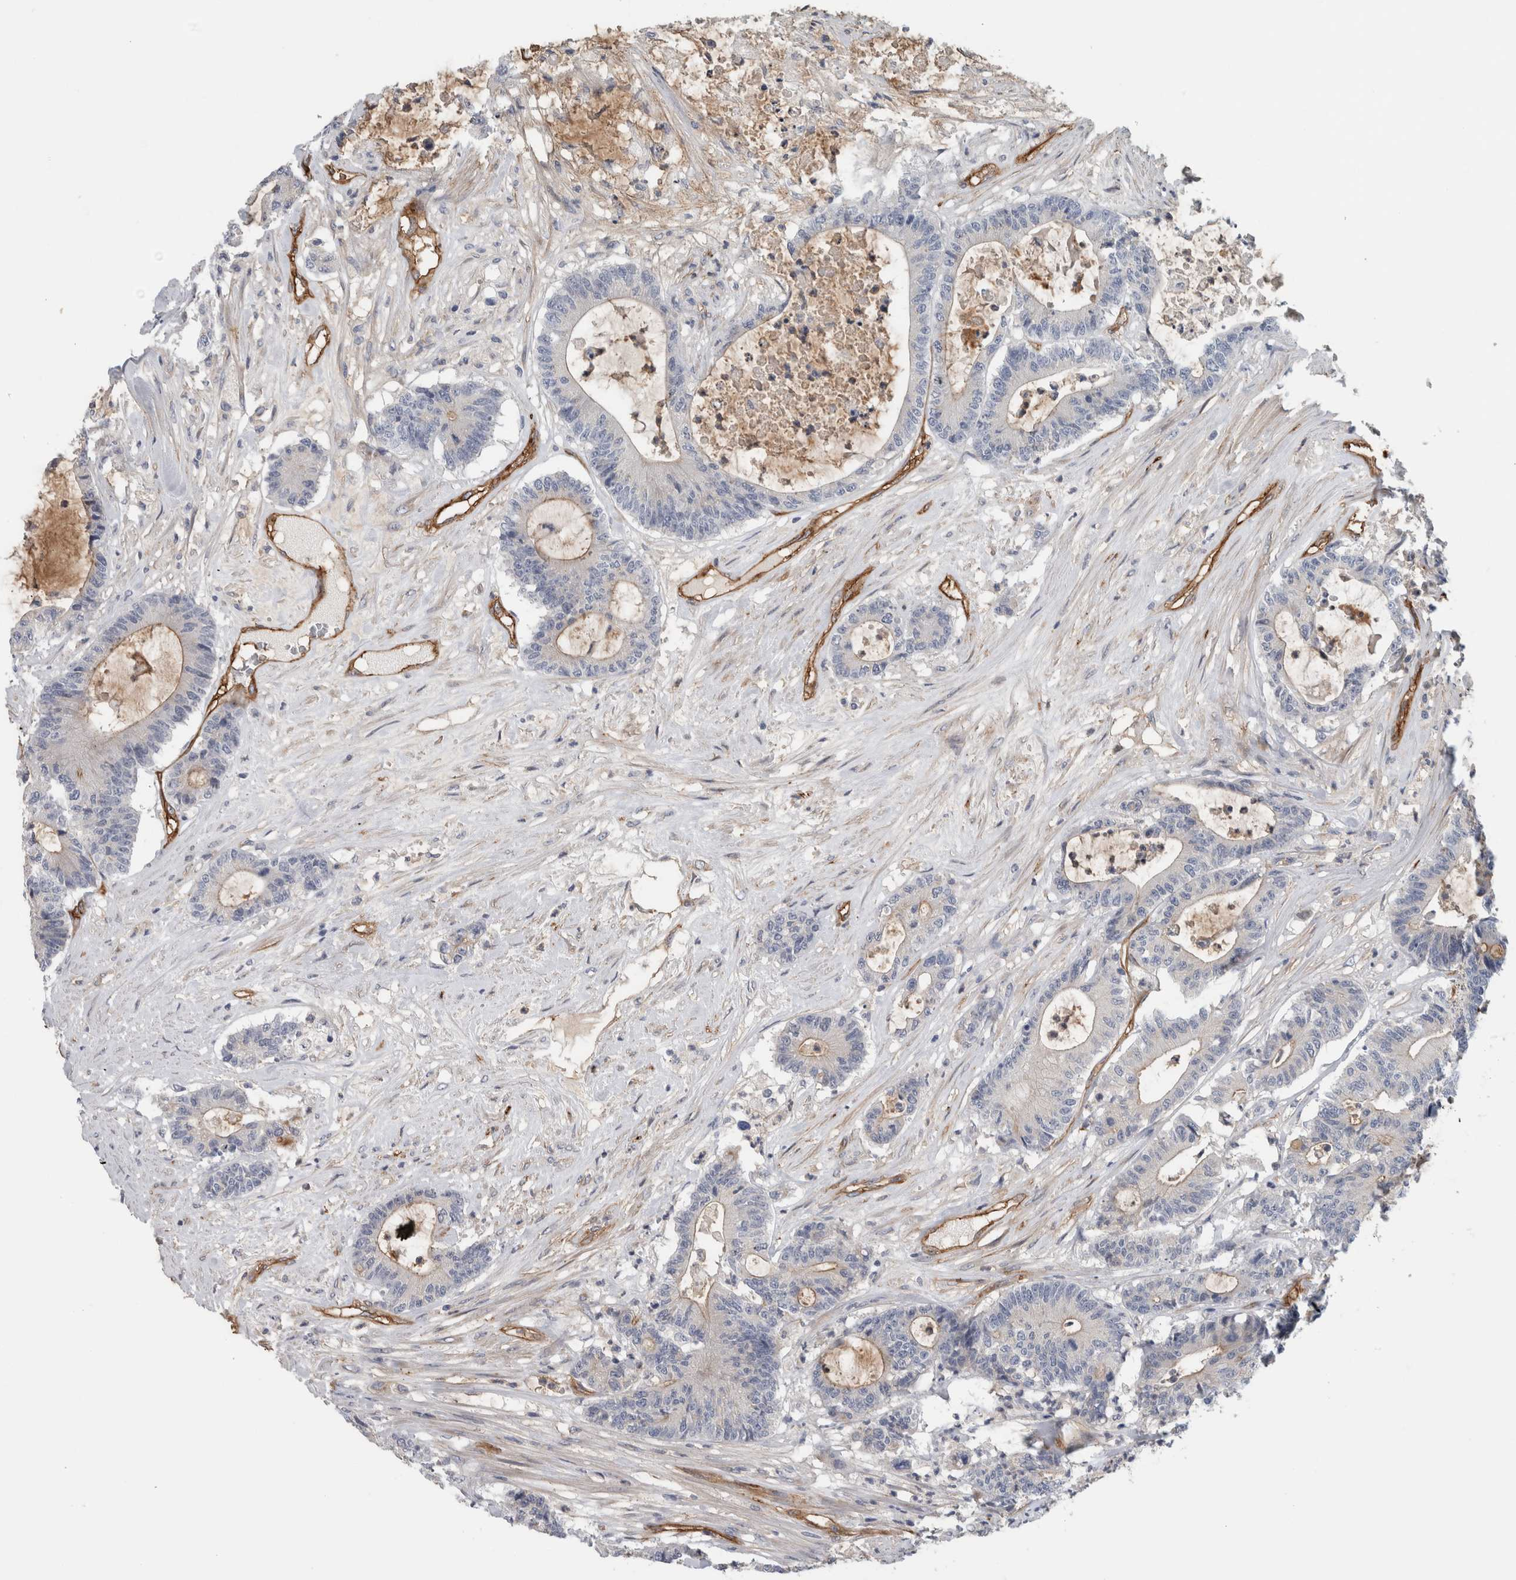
{"staining": {"intensity": "weak", "quantity": "<25%", "location": "cytoplasmic/membranous"}, "tissue": "colorectal cancer", "cell_type": "Tumor cells", "image_type": "cancer", "snomed": [{"axis": "morphology", "description": "Adenocarcinoma, NOS"}, {"axis": "topography", "description": "Colon"}], "caption": "A high-resolution image shows IHC staining of colorectal adenocarcinoma, which exhibits no significant staining in tumor cells.", "gene": "CD59", "patient": {"sex": "female", "age": 84}}